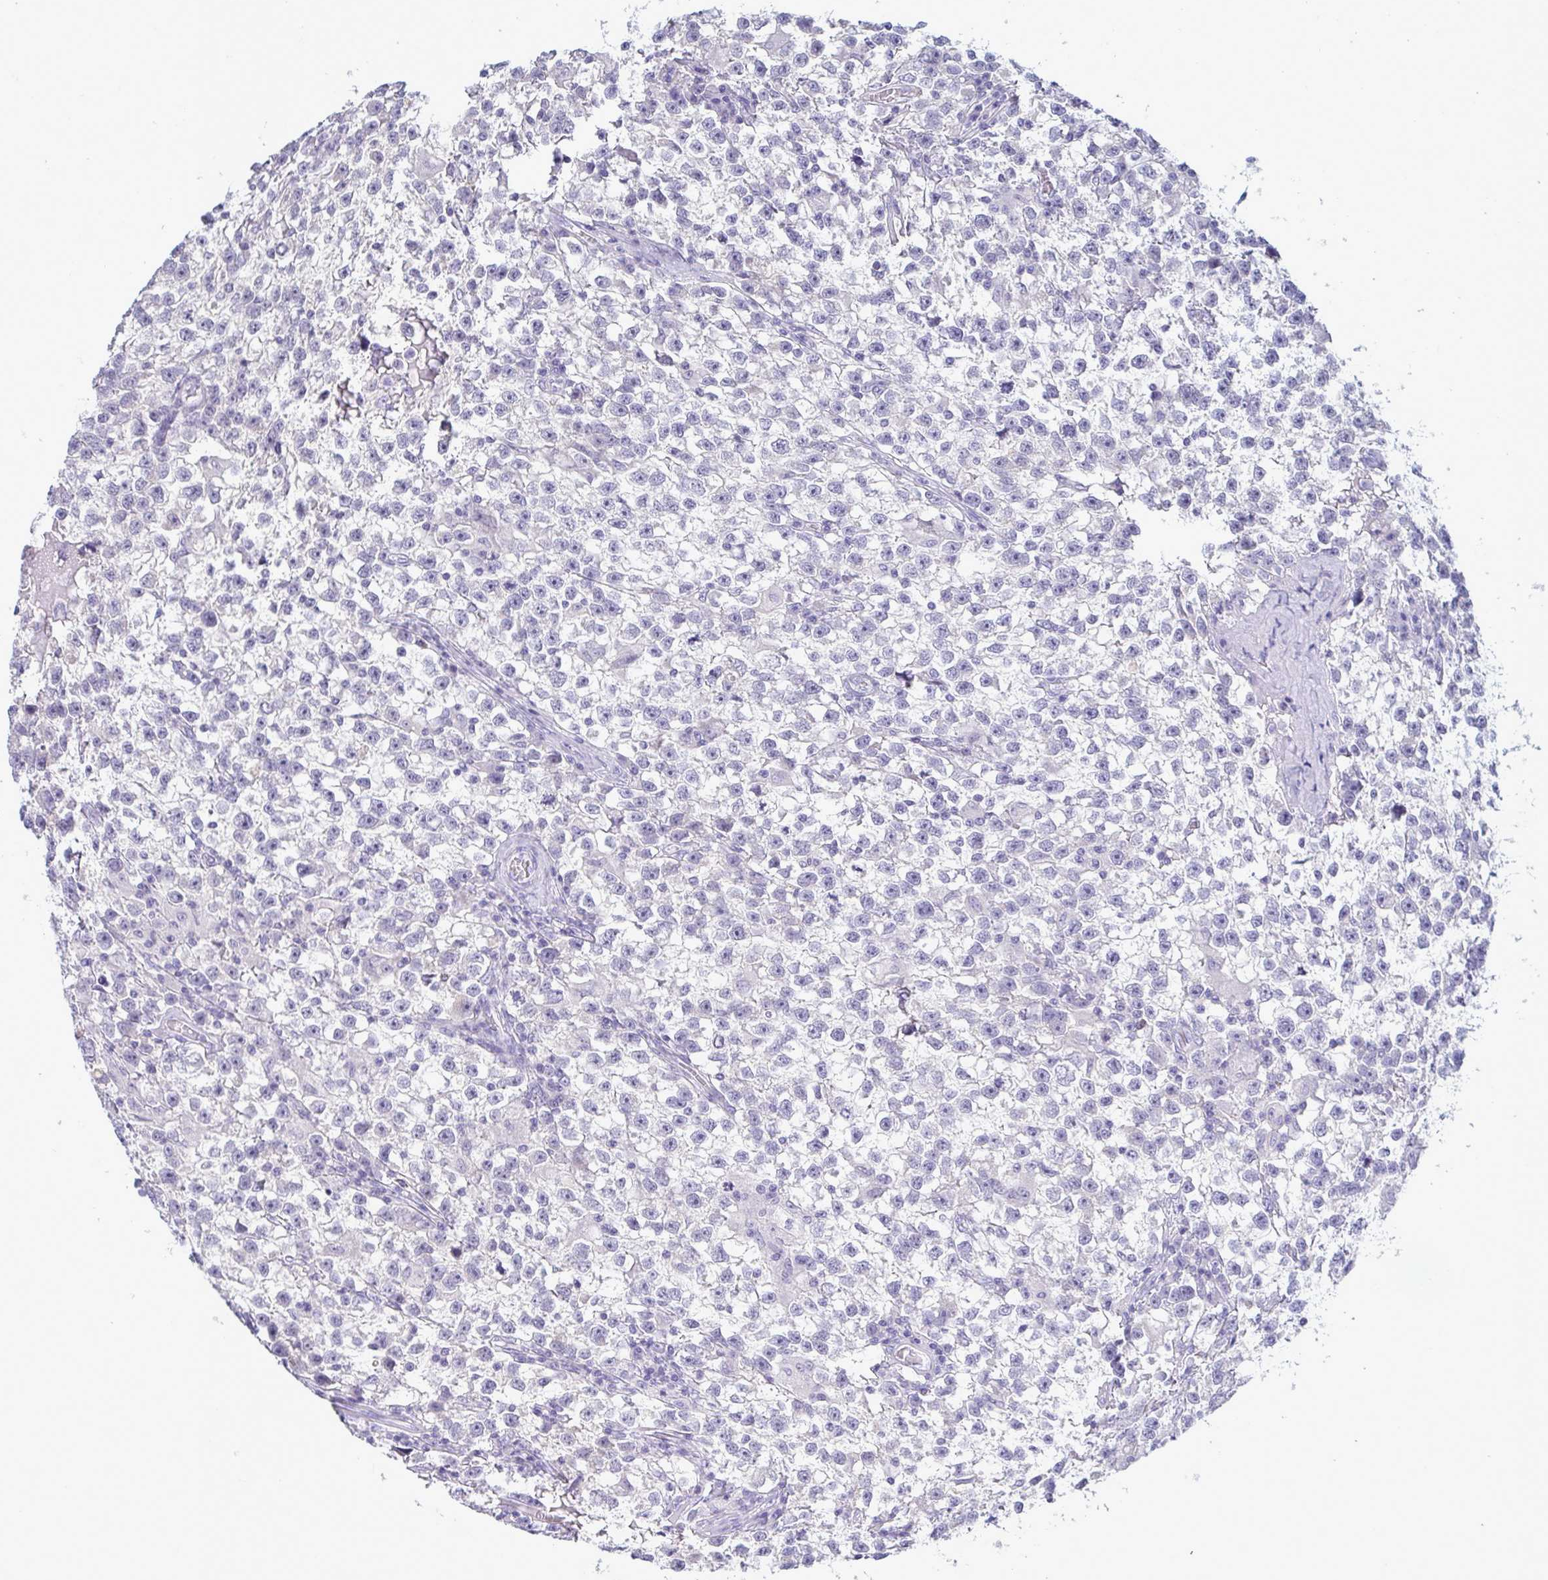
{"staining": {"intensity": "negative", "quantity": "none", "location": "none"}, "tissue": "testis cancer", "cell_type": "Tumor cells", "image_type": "cancer", "snomed": [{"axis": "morphology", "description": "Seminoma, NOS"}, {"axis": "topography", "description": "Testis"}], "caption": "Immunohistochemistry (IHC) of testis seminoma reveals no positivity in tumor cells.", "gene": "TENT5D", "patient": {"sex": "male", "age": 31}}